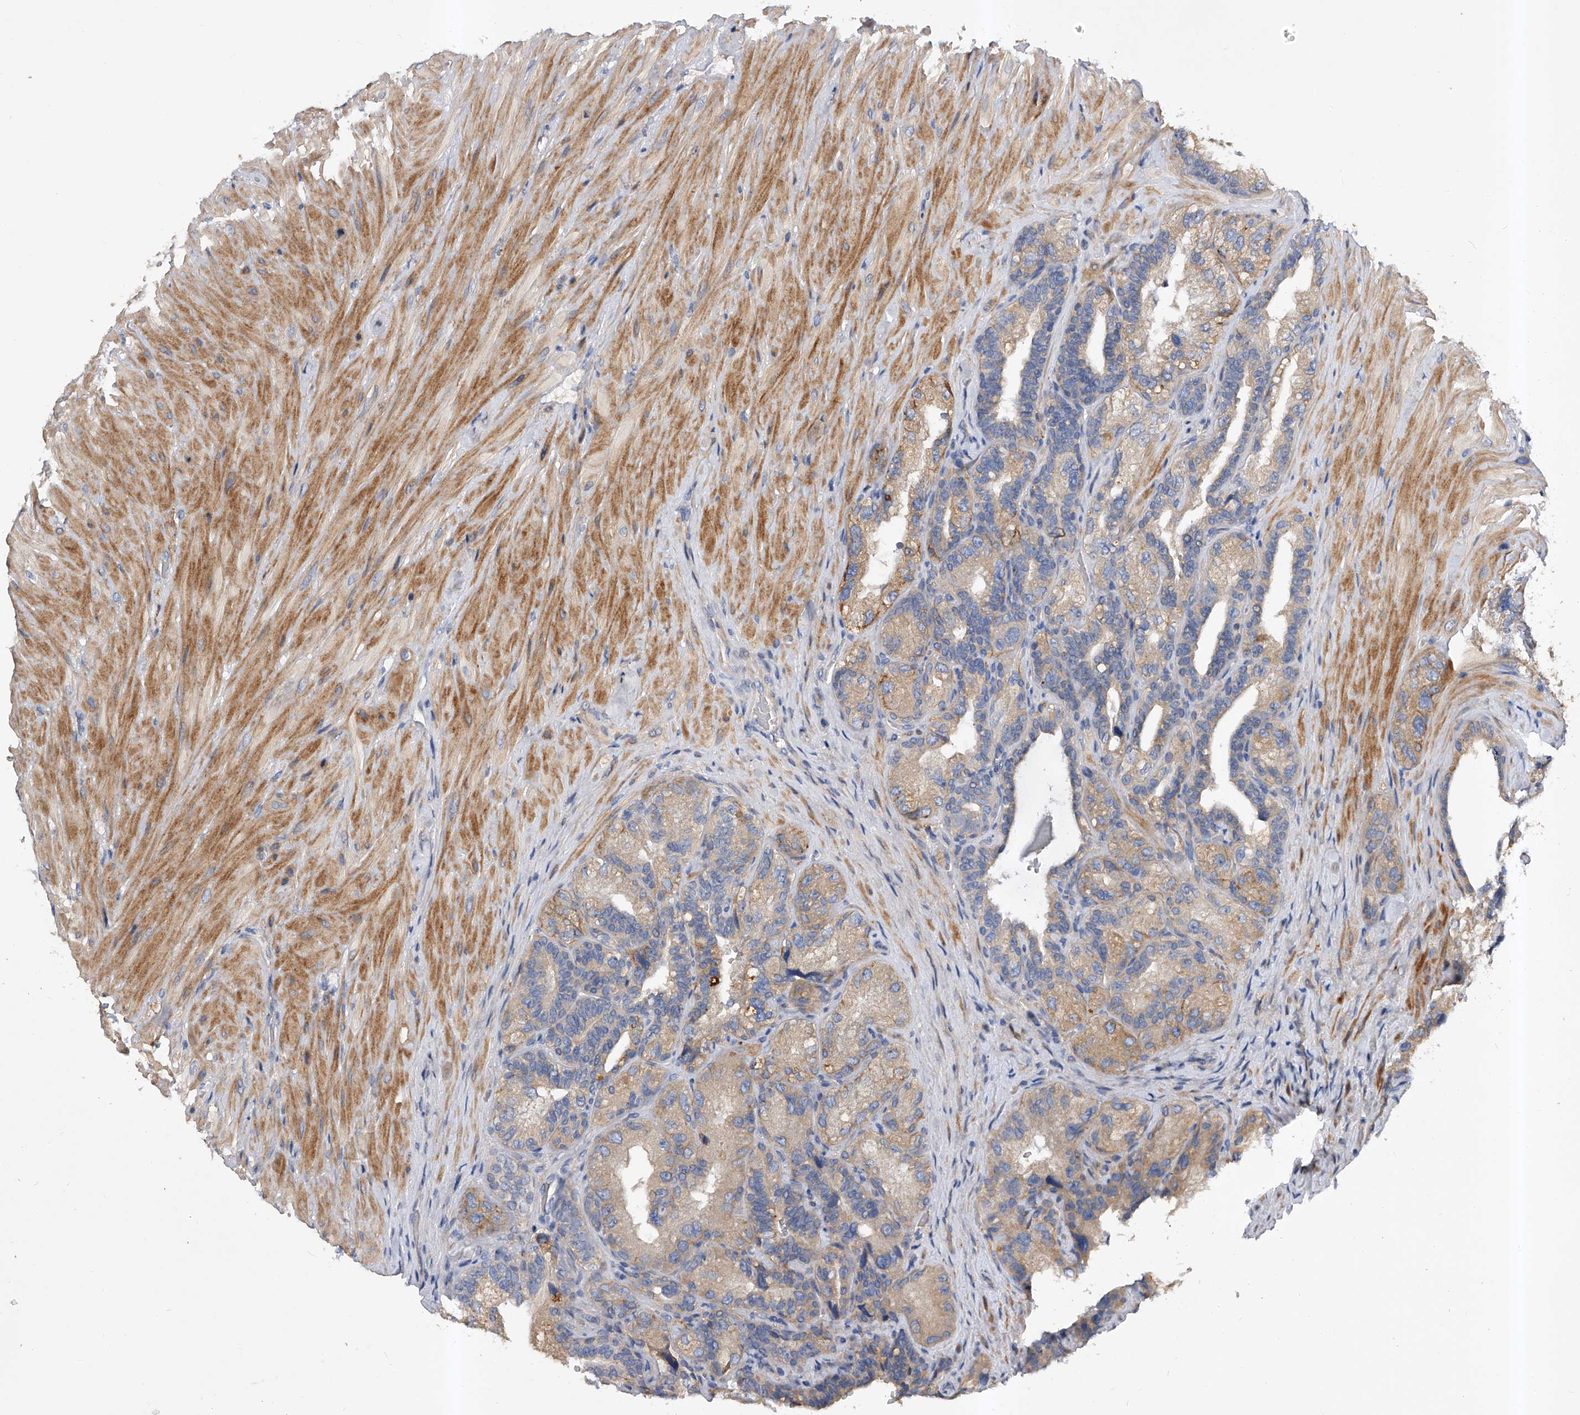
{"staining": {"intensity": "weak", "quantity": "<25%", "location": "cytoplasmic/membranous"}, "tissue": "seminal vesicle", "cell_type": "Glandular cells", "image_type": "normal", "snomed": [{"axis": "morphology", "description": "Normal tissue, NOS"}, {"axis": "topography", "description": "Prostate"}, {"axis": "topography", "description": "Seminal veicle"}], "caption": "IHC photomicrograph of benign seminal vesicle stained for a protein (brown), which demonstrates no staining in glandular cells. (Immunohistochemistry, brightfield microscopy, high magnification).", "gene": "ARL4C", "patient": {"sex": "male", "age": 67}}